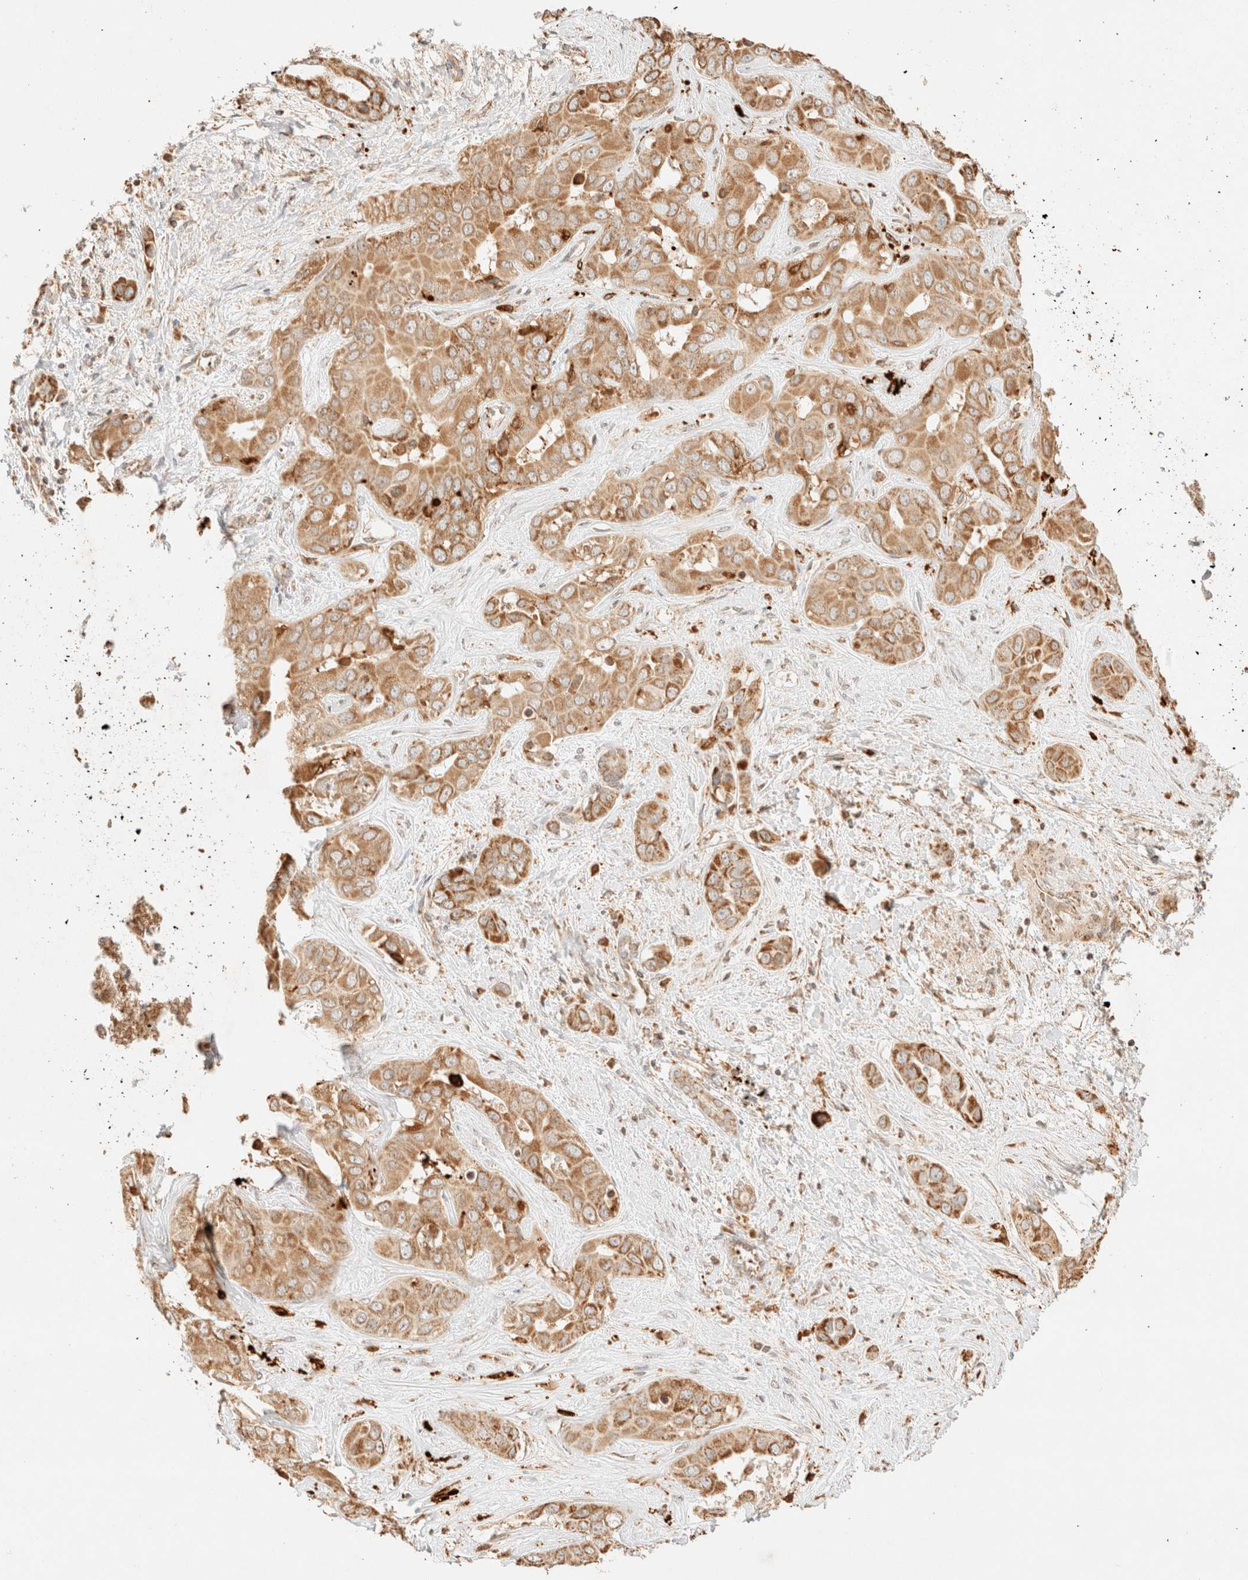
{"staining": {"intensity": "moderate", "quantity": ">75%", "location": "cytoplasmic/membranous"}, "tissue": "liver cancer", "cell_type": "Tumor cells", "image_type": "cancer", "snomed": [{"axis": "morphology", "description": "Cholangiocarcinoma"}, {"axis": "topography", "description": "Liver"}], "caption": "A photomicrograph of human liver cancer stained for a protein exhibits moderate cytoplasmic/membranous brown staining in tumor cells.", "gene": "TACO1", "patient": {"sex": "female", "age": 52}}